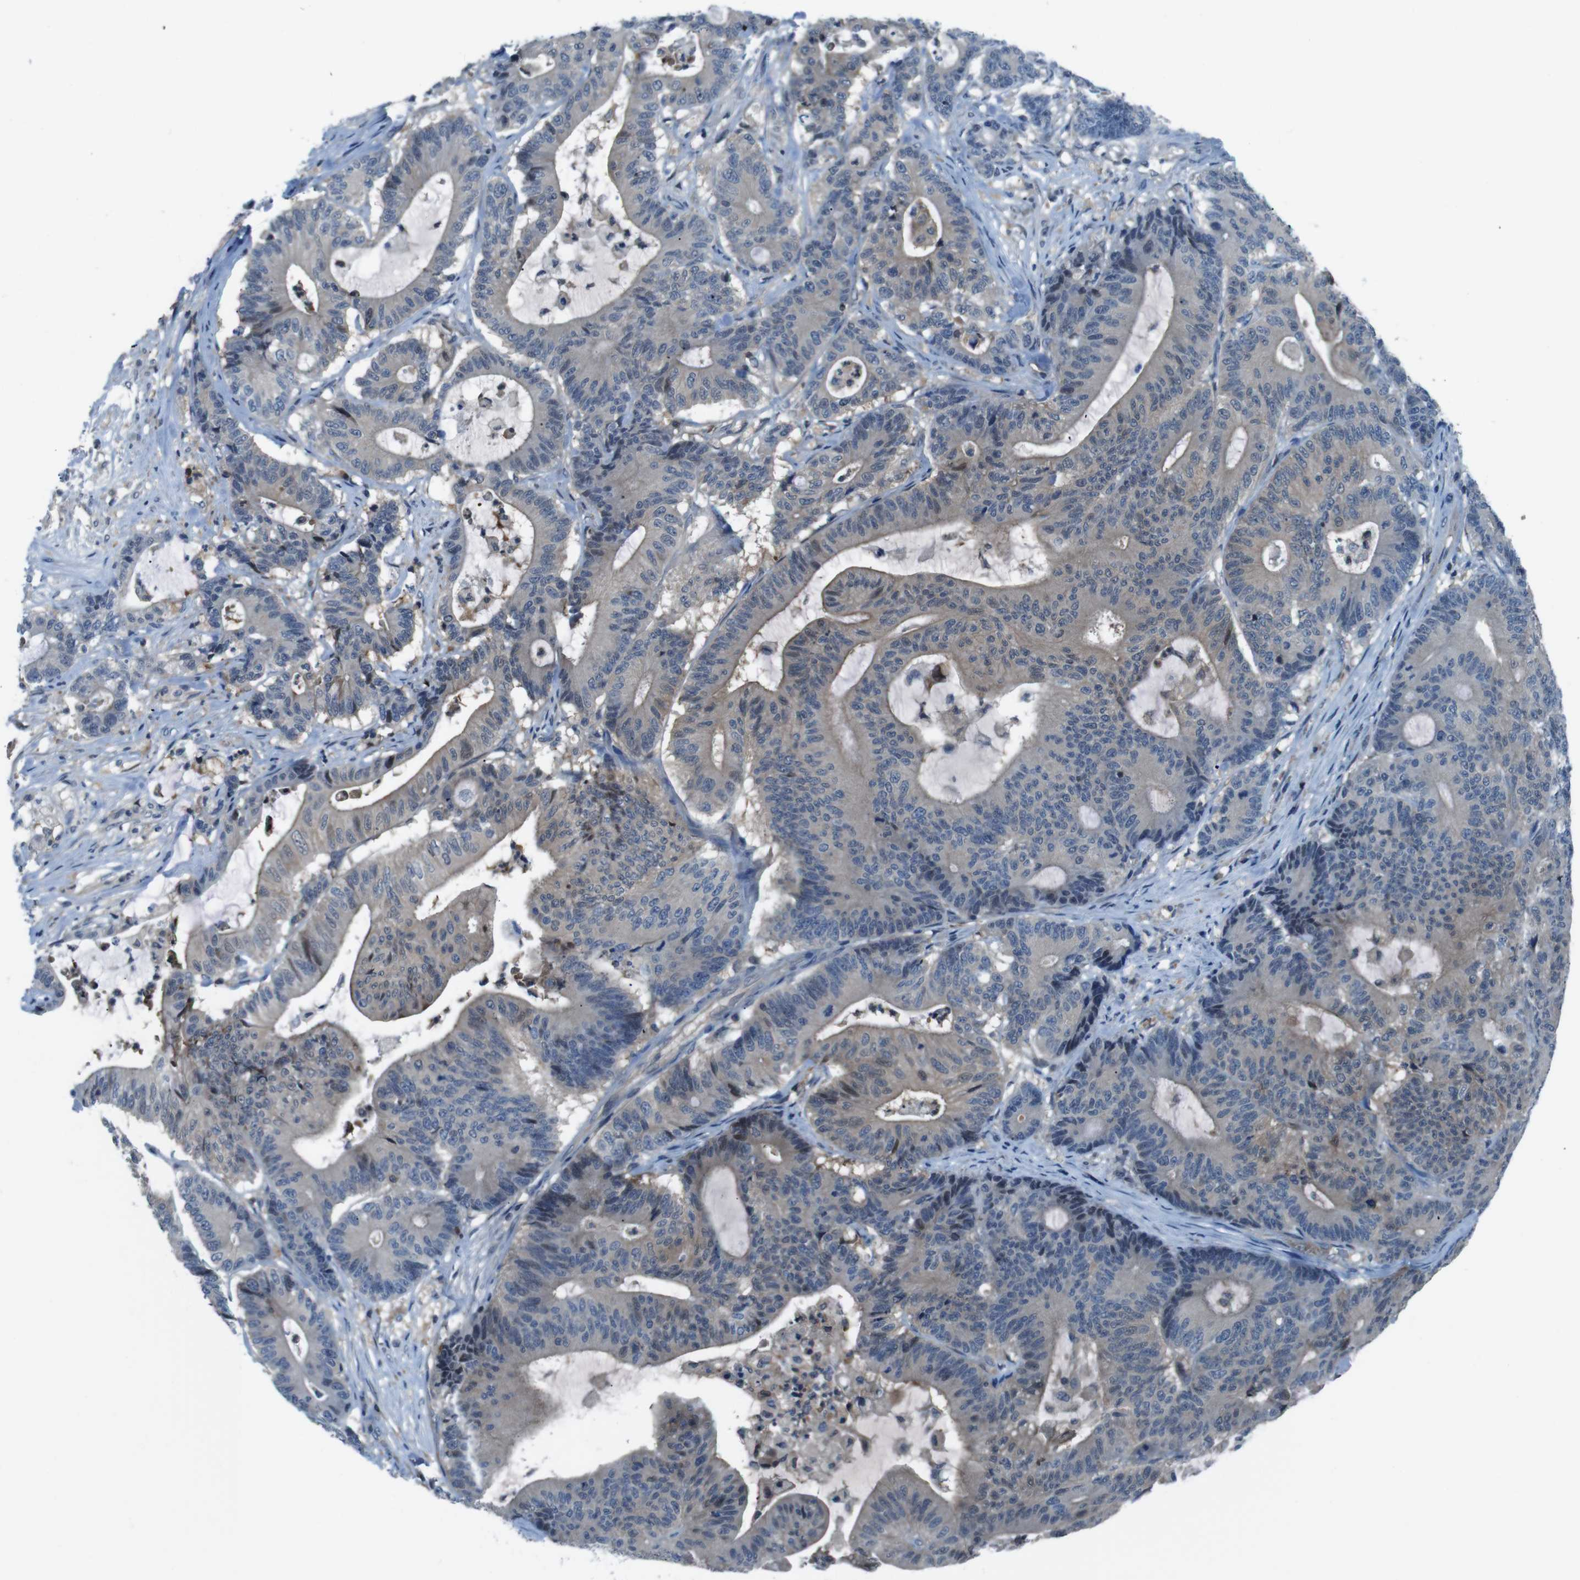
{"staining": {"intensity": "moderate", "quantity": "<25%", "location": "cytoplasmic/membranous"}, "tissue": "colorectal cancer", "cell_type": "Tumor cells", "image_type": "cancer", "snomed": [{"axis": "morphology", "description": "Adenocarcinoma, NOS"}, {"axis": "topography", "description": "Colon"}], "caption": "Immunohistochemical staining of colorectal cancer displays low levels of moderate cytoplasmic/membranous protein staining in approximately <25% of tumor cells.", "gene": "NANOS2", "patient": {"sex": "female", "age": 84}}